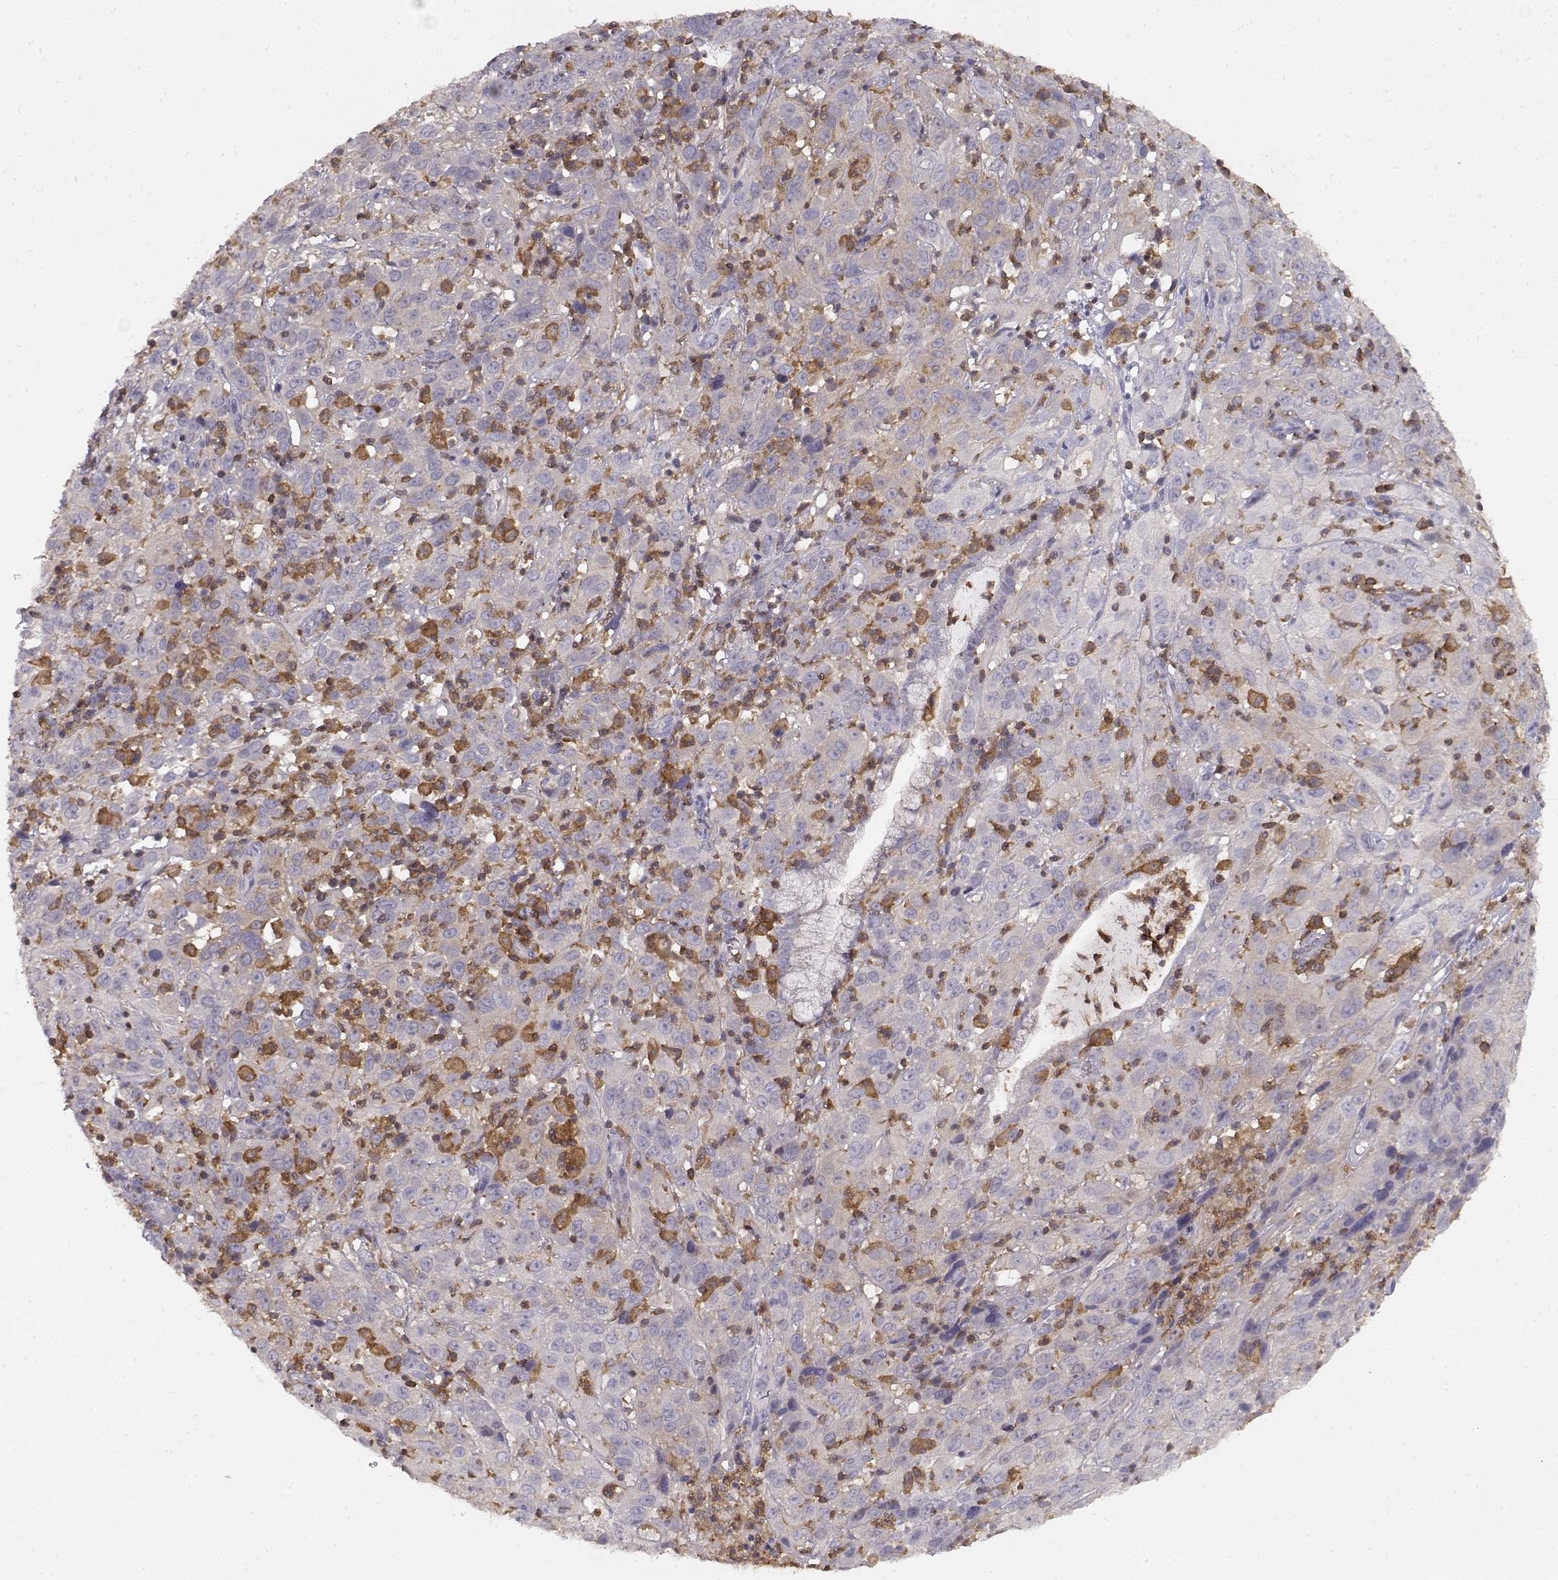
{"staining": {"intensity": "moderate", "quantity": "<25%", "location": "cytoplasmic/membranous"}, "tissue": "cervical cancer", "cell_type": "Tumor cells", "image_type": "cancer", "snomed": [{"axis": "morphology", "description": "Squamous cell carcinoma, NOS"}, {"axis": "topography", "description": "Cervix"}], "caption": "Human cervical cancer stained for a protein (brown) shows moderate cytoplasmic/membranous positive staining in about <25% of tumor cells.", "gene": "VAV1", "patient": {"sex": "female", "age": 32}}